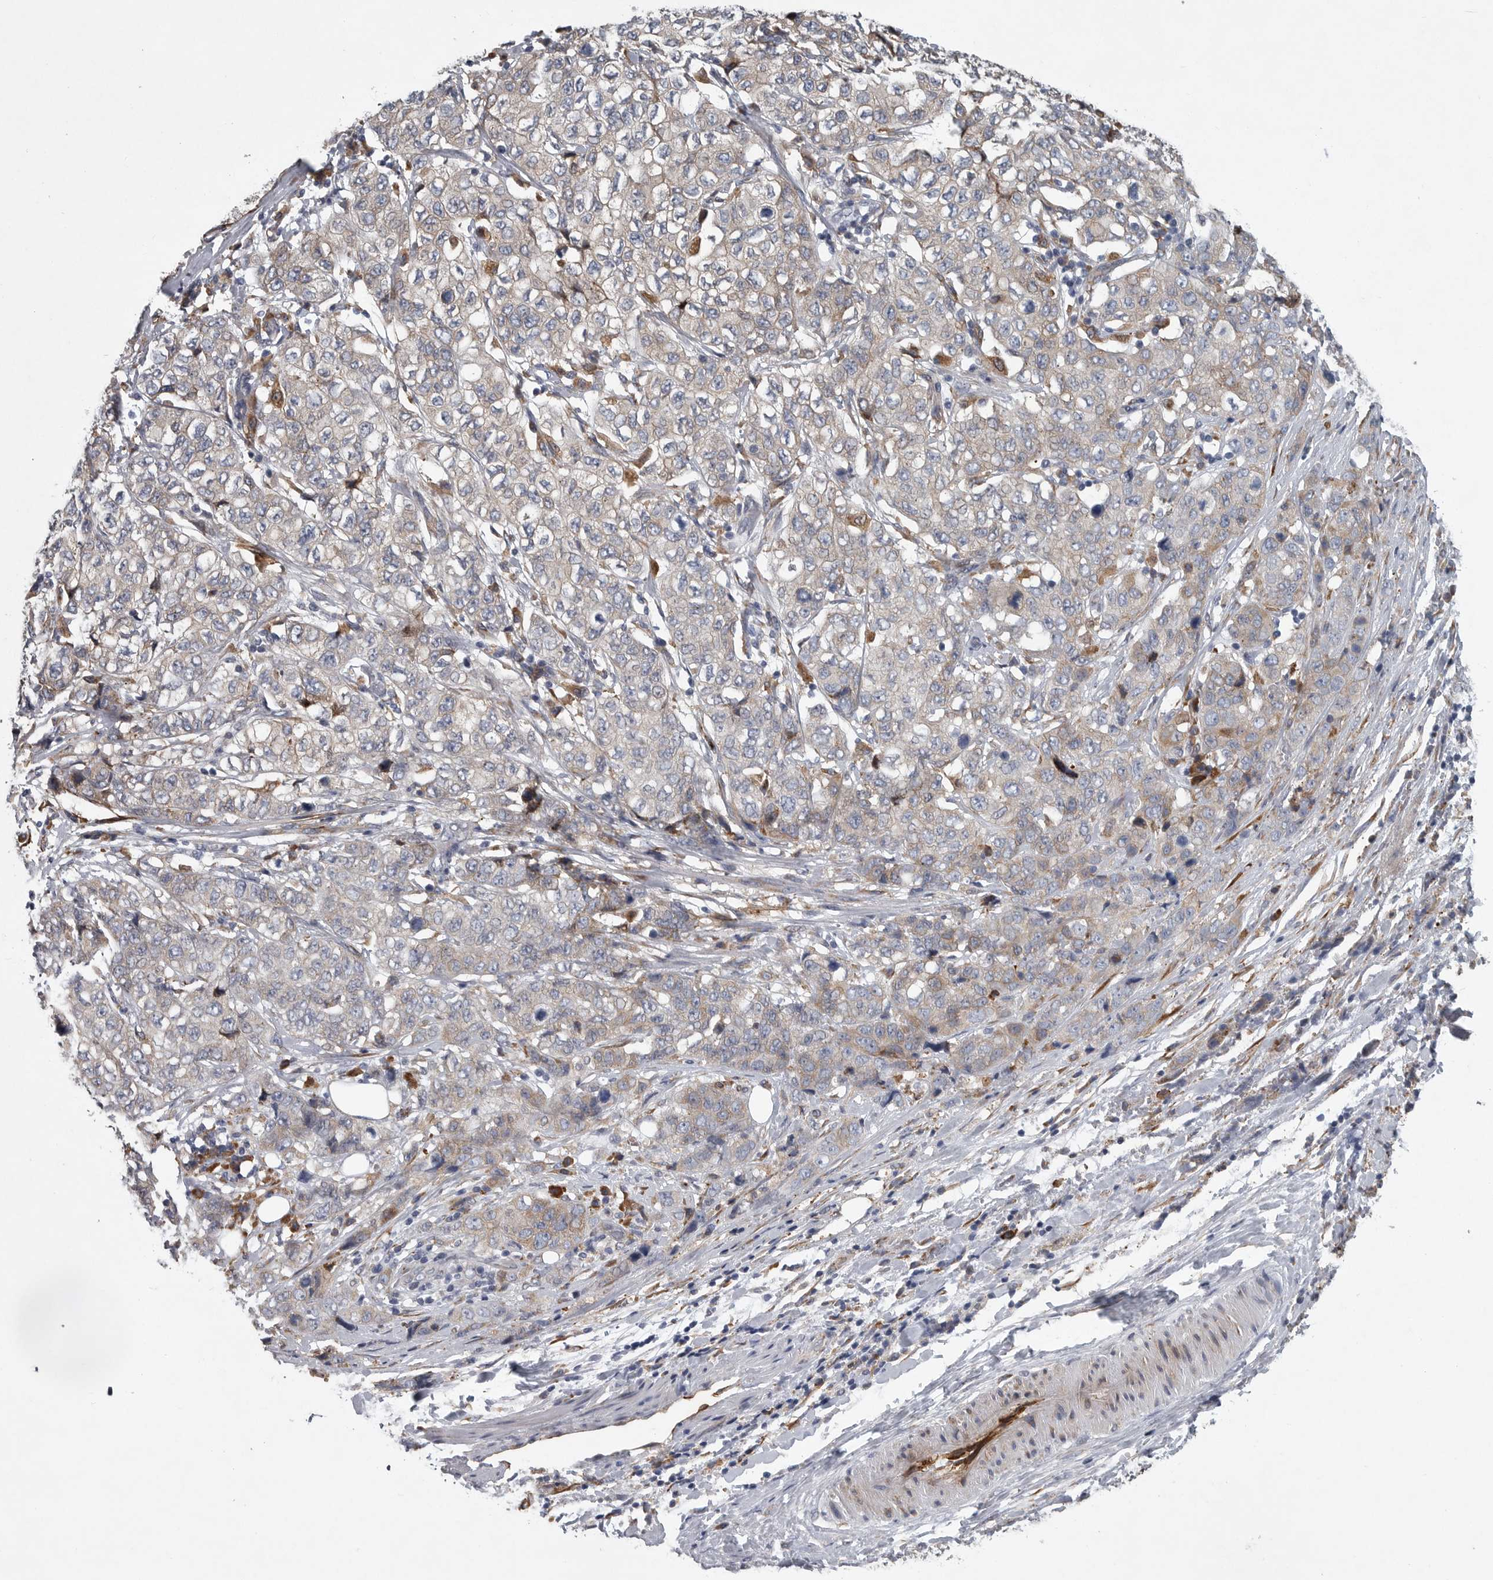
{"staining": {"intensity": "weak", "quantity": "25%-75%", "location": "cytoplasmic/membranous"}, "tissue": "stomach cancer", "cell_type": "Tumor cells", "image_type": "cancer", "snomed": [{"axis": "morphology", "description": "Adenocarcinoma, NOS"}, {"axis": "topography", "description": "Stomach"}], "caption": "This is an image of immunohistochemistry (IHC) staining of stomach cancer, which shows weak staining in the cytoplasmic/membranous of tumor cells.", "gene": "MINPP1", "patient": {"sex": "male", "age": 48}}